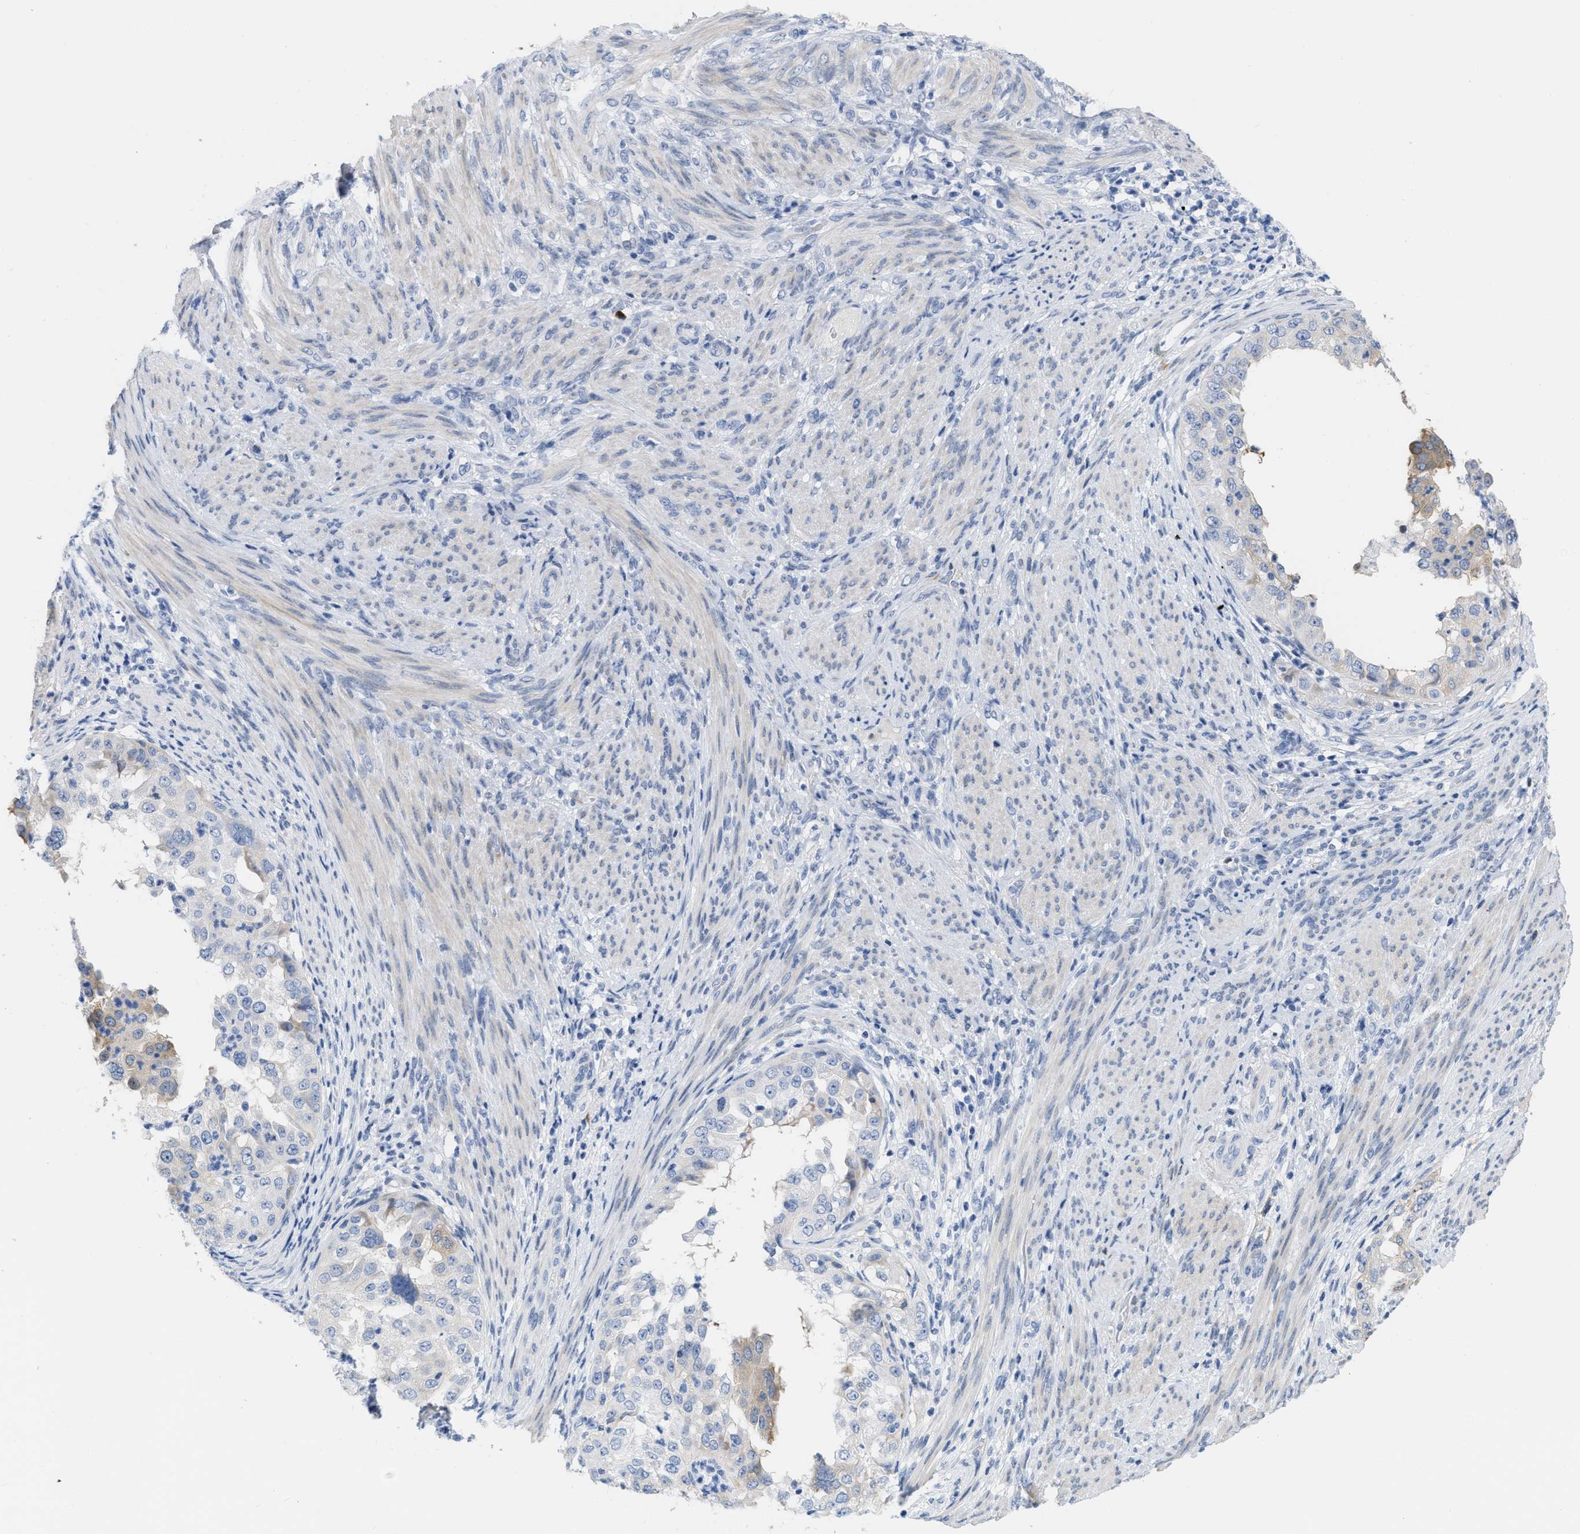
{"staining": {"intensity": "moderate", "quantity": "<25%", "location": "cytoplasmic/membranous"}, "tissue": "endometrial cancer", "cell_type": "Tumor cells", "image_type": "cancer", "snomed": [{"axis": "morphology", "description": "Adenocarcinoma, NOS"}, {"axis": "topography", "description": "Endometrium"}], "caption": "IHC micrograph of endometrial adenocarcinoma stained for a protein (brown), which shows low levels of moderate cytoplasmic/membranous positivity in approximately <25% of tumor cells.", "gene": "CRYM", "patient": {"sex": "female", "age": 85}}